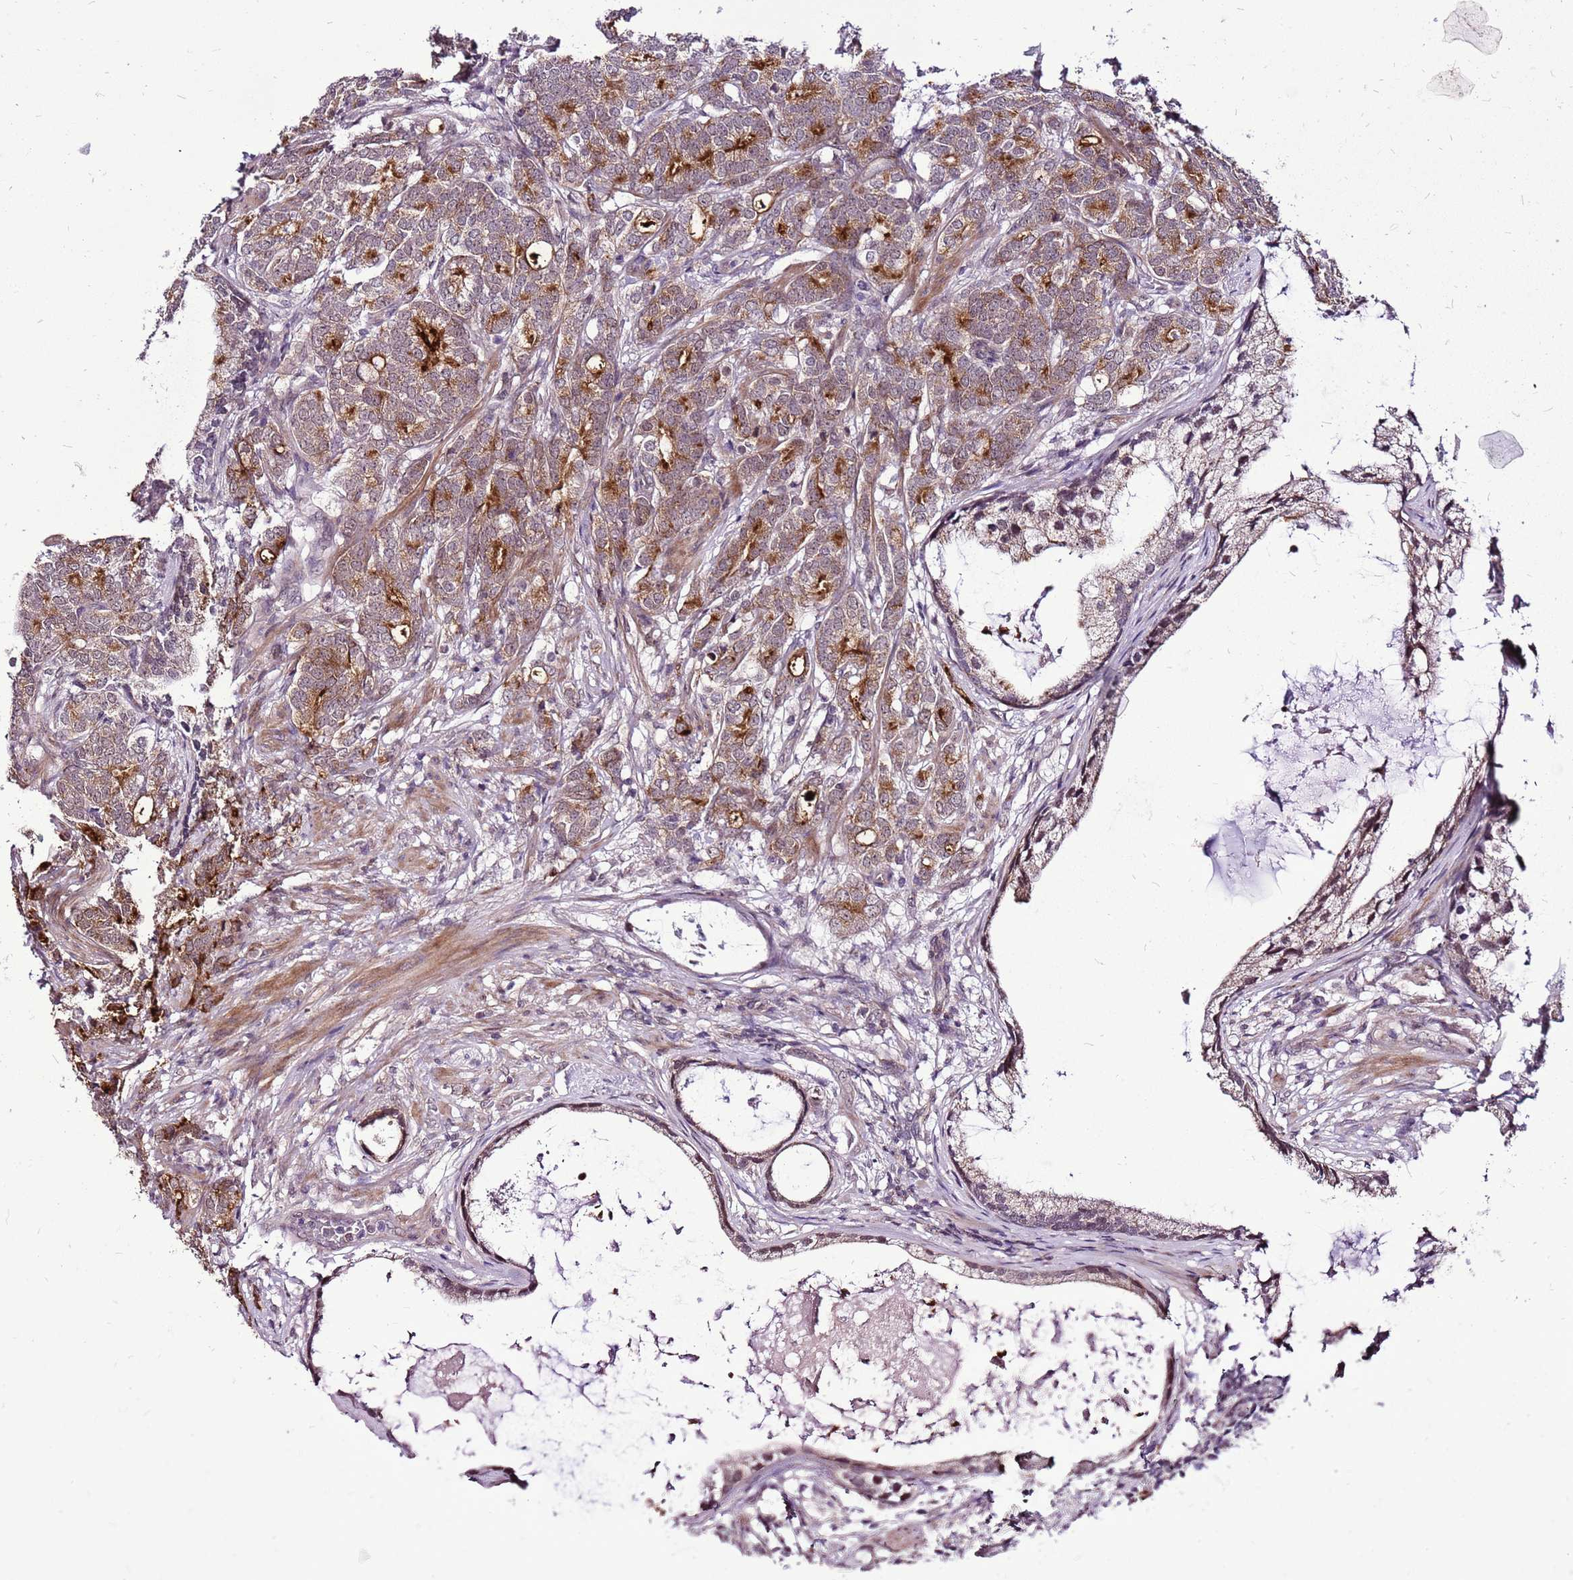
{"staining": {"intensity": "moderate", "quantity": "25%-75%", "location": "cytoplasmic/membranous"}, "tissue": "prostate cancer", "cell_type": "Tumor cells", "image_type": "cancer", "snomed": [{"axis": "morphology", "description": "Adenocarcinoma, Low grade"}, {"axis": "topography", "description": "Prostate"}], "caption": "Adenocarcinoma (low-grade) (prostate) was stained to show a protein in brown. There is medium levels of moderate cytoplasmic/membranous staining in approximately 25%-75% of tumor cells.", "gene": "CCDC166", "patient": {"sex": "male", "age": 71}}